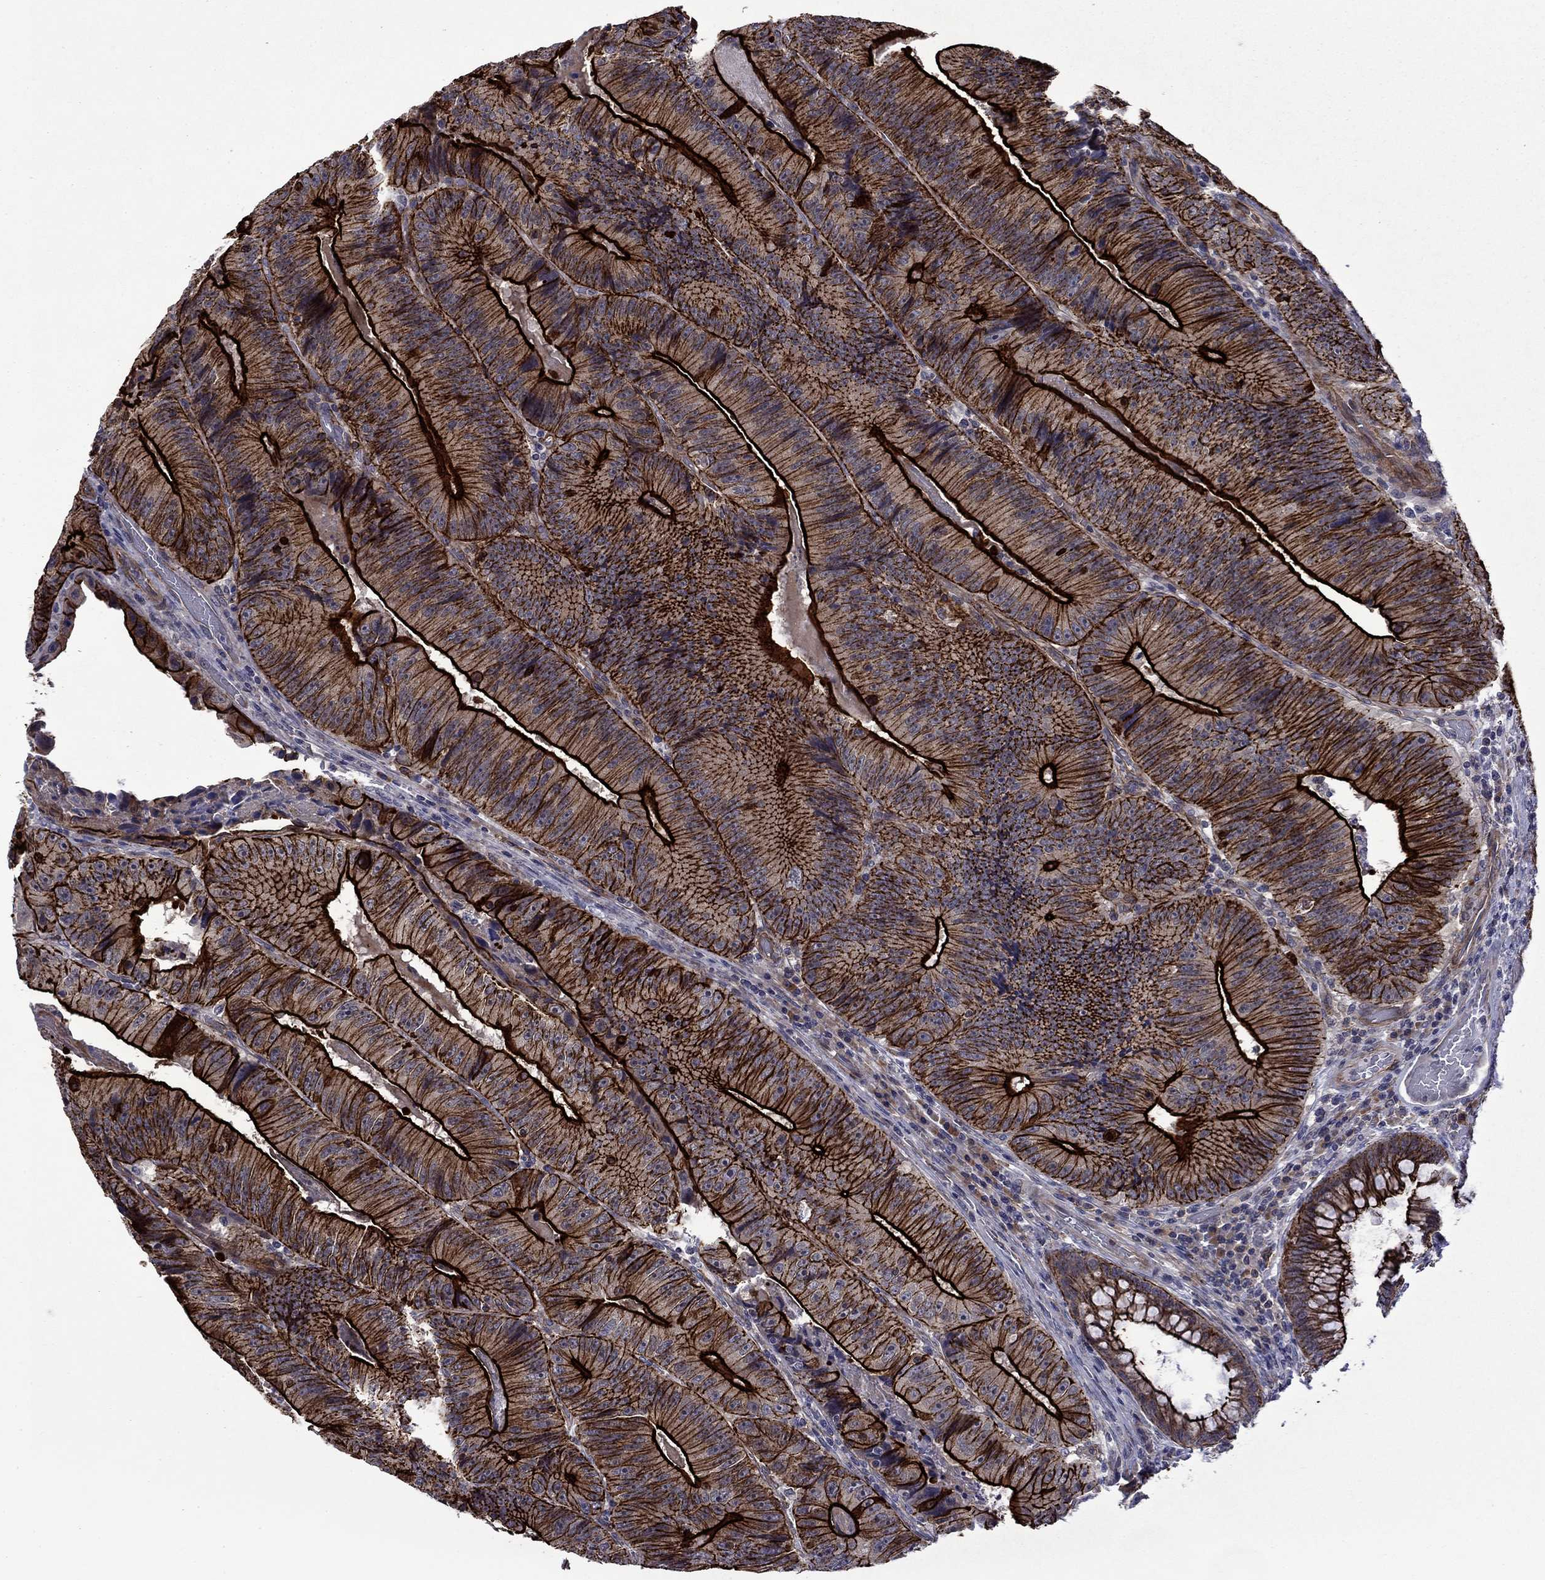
{"staining": {"intensity": "strong", "quantity": ">75%", "location": "cytoplasmic/membranous"}, "tissue": "colorectal cancer", "cell_type": "Tumor cells", "image_type": "cancer", "snomed": [{"axis": "morphology", "description": "Adenocarcinoma, NOS"}, {"axis": "topography", "description": "Colon"}], "caption": "Colorectal cancer (adenocarcinoma) stained with a brown dye reveals strong cytoplasmic/membranous positive expression in about >75% of tumor cells.", "gene": "LMO7", "patient": {"sex": "female", "age": 86}}